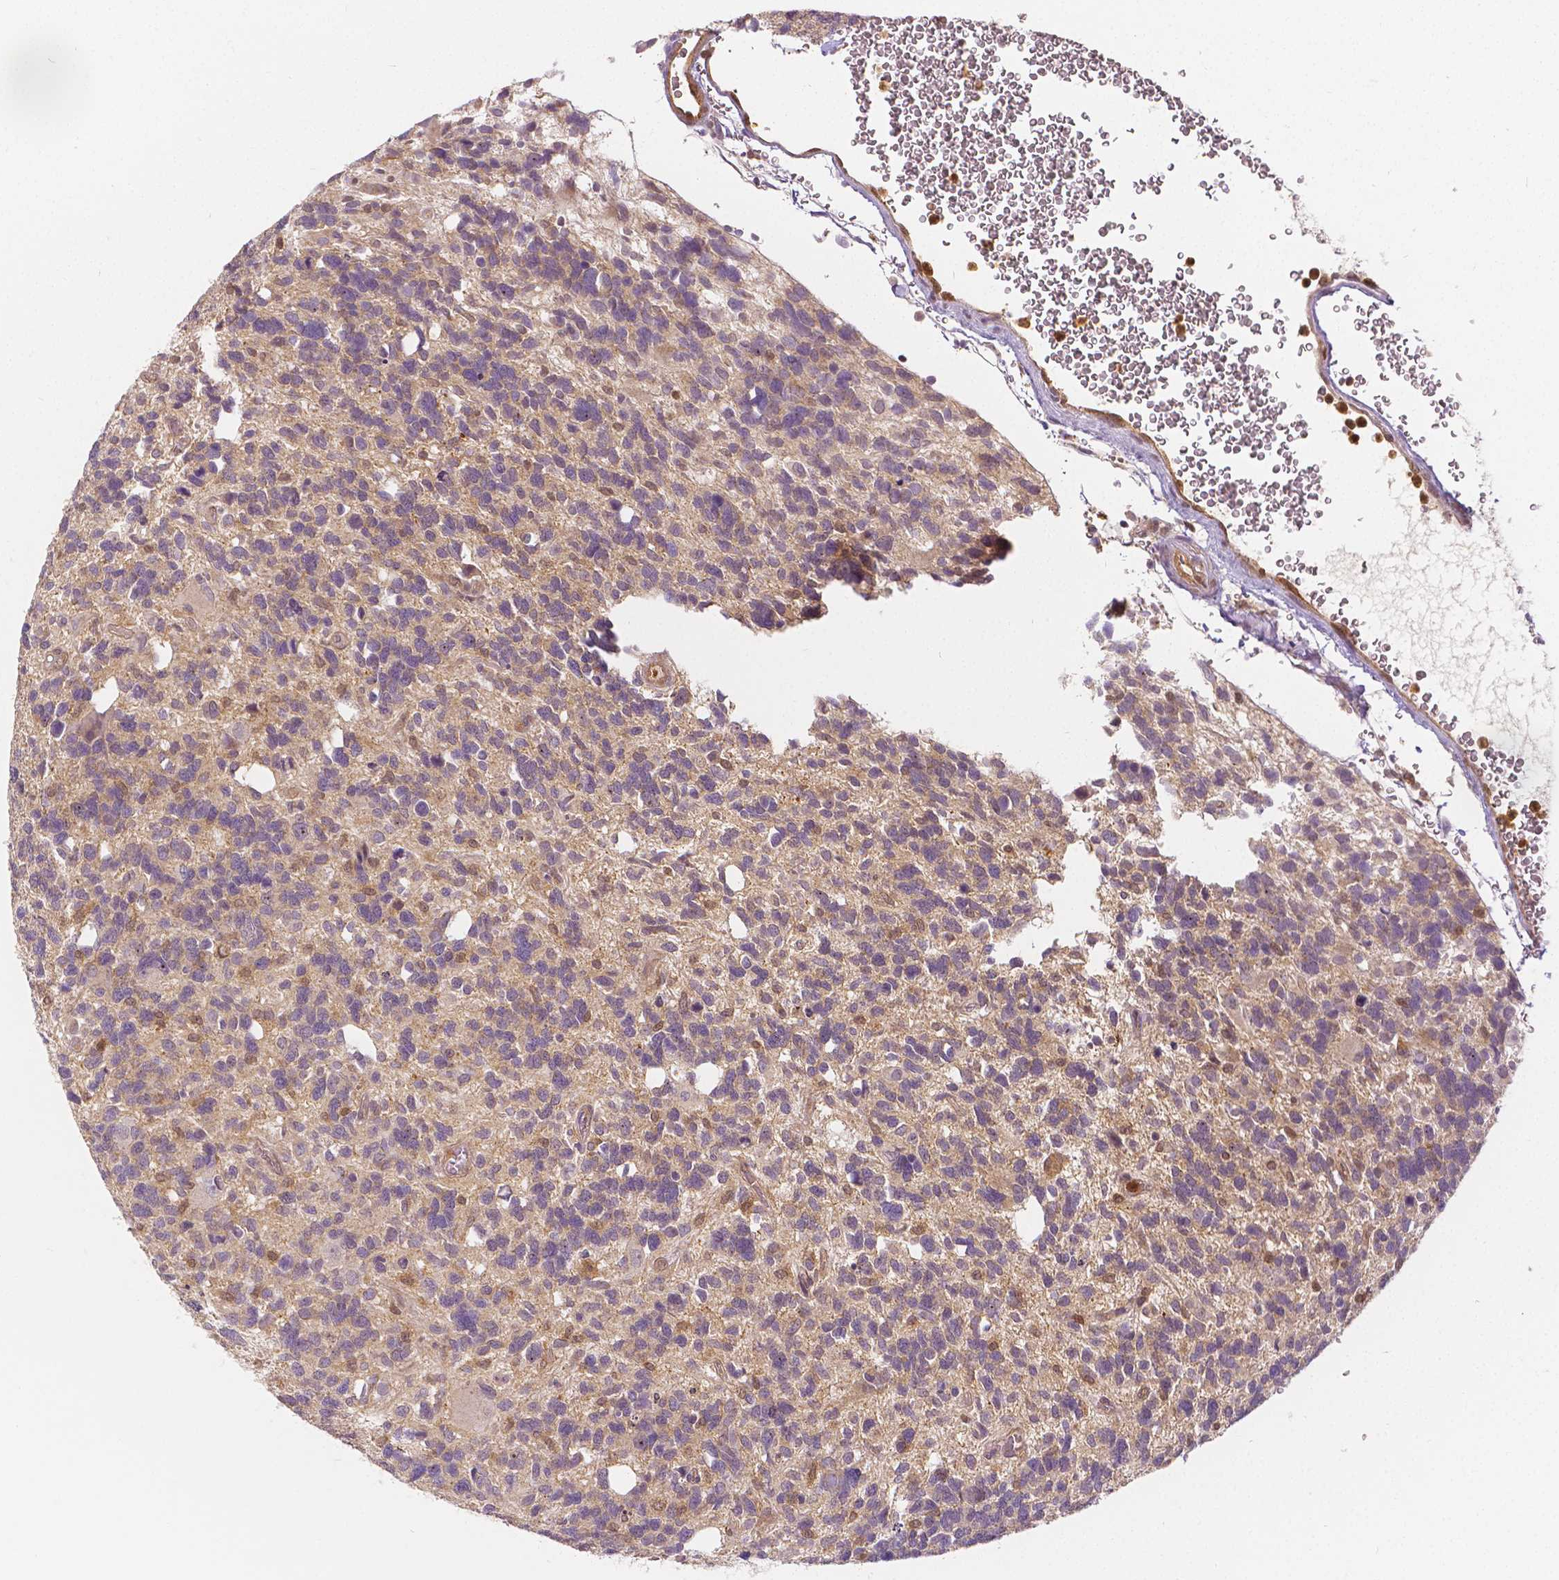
{"staining": {"intensity": "negative", "quantity": "none", "location": "none"}, "tissue": "glioma", "cell_type": "Tumor cells", "image_type": "cancer", "snomed": [{"axis": "morphology", "description": "Glioma, malignant, High grade"}, {"axis": "topography", "description": "Brain"}], "caption": "DAB (3,3'-diaminobenzidine) immunohistochemical staining of malignant high-grade glioma reveals no significant positivity in tumor cells.", "gene": "NAPRT", "patient": {"sex": "male", "age": 49}}